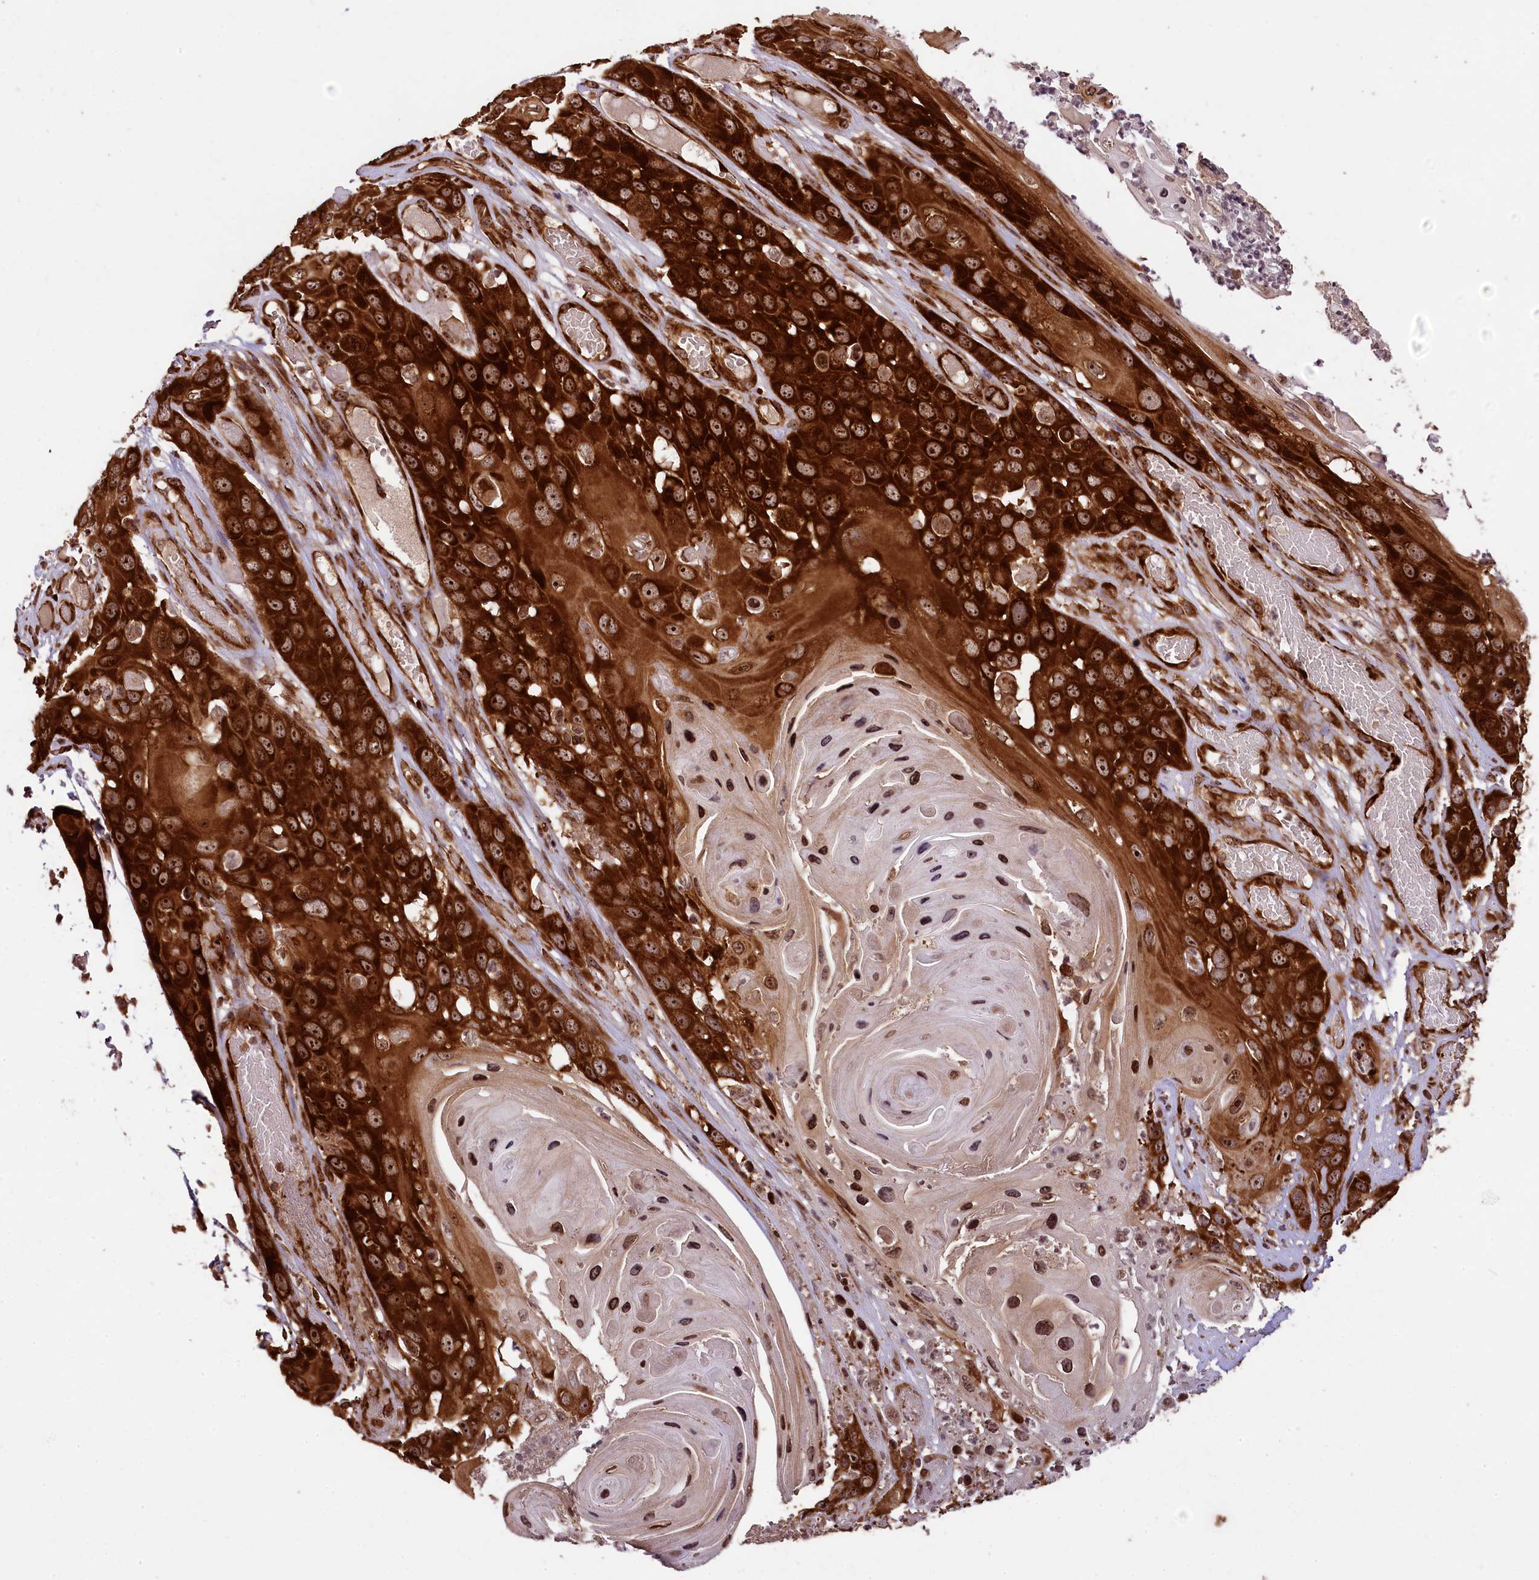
{"staining": {"intensity": "strong", "quantity": ">75%", "location": "cytoplasmic/membranous,nuclear"}, "tissue": "skin cancer", "cell_type": "Tumor cells", "image_type": "cancer", "snomed": [{"axis": "morphology", "description": "Squamous cell carcinoma, NOS"}, {"axis": "topography", "description": "Skin"}], "caption": "The photomicrograph shows staining of skin cancer, revealing strong cytoplasmic/membranous and nuclear protein staining (brown color) within tumor cells.", "gene": "LARP4", "patient": {"sex": "male", "age": 55}}